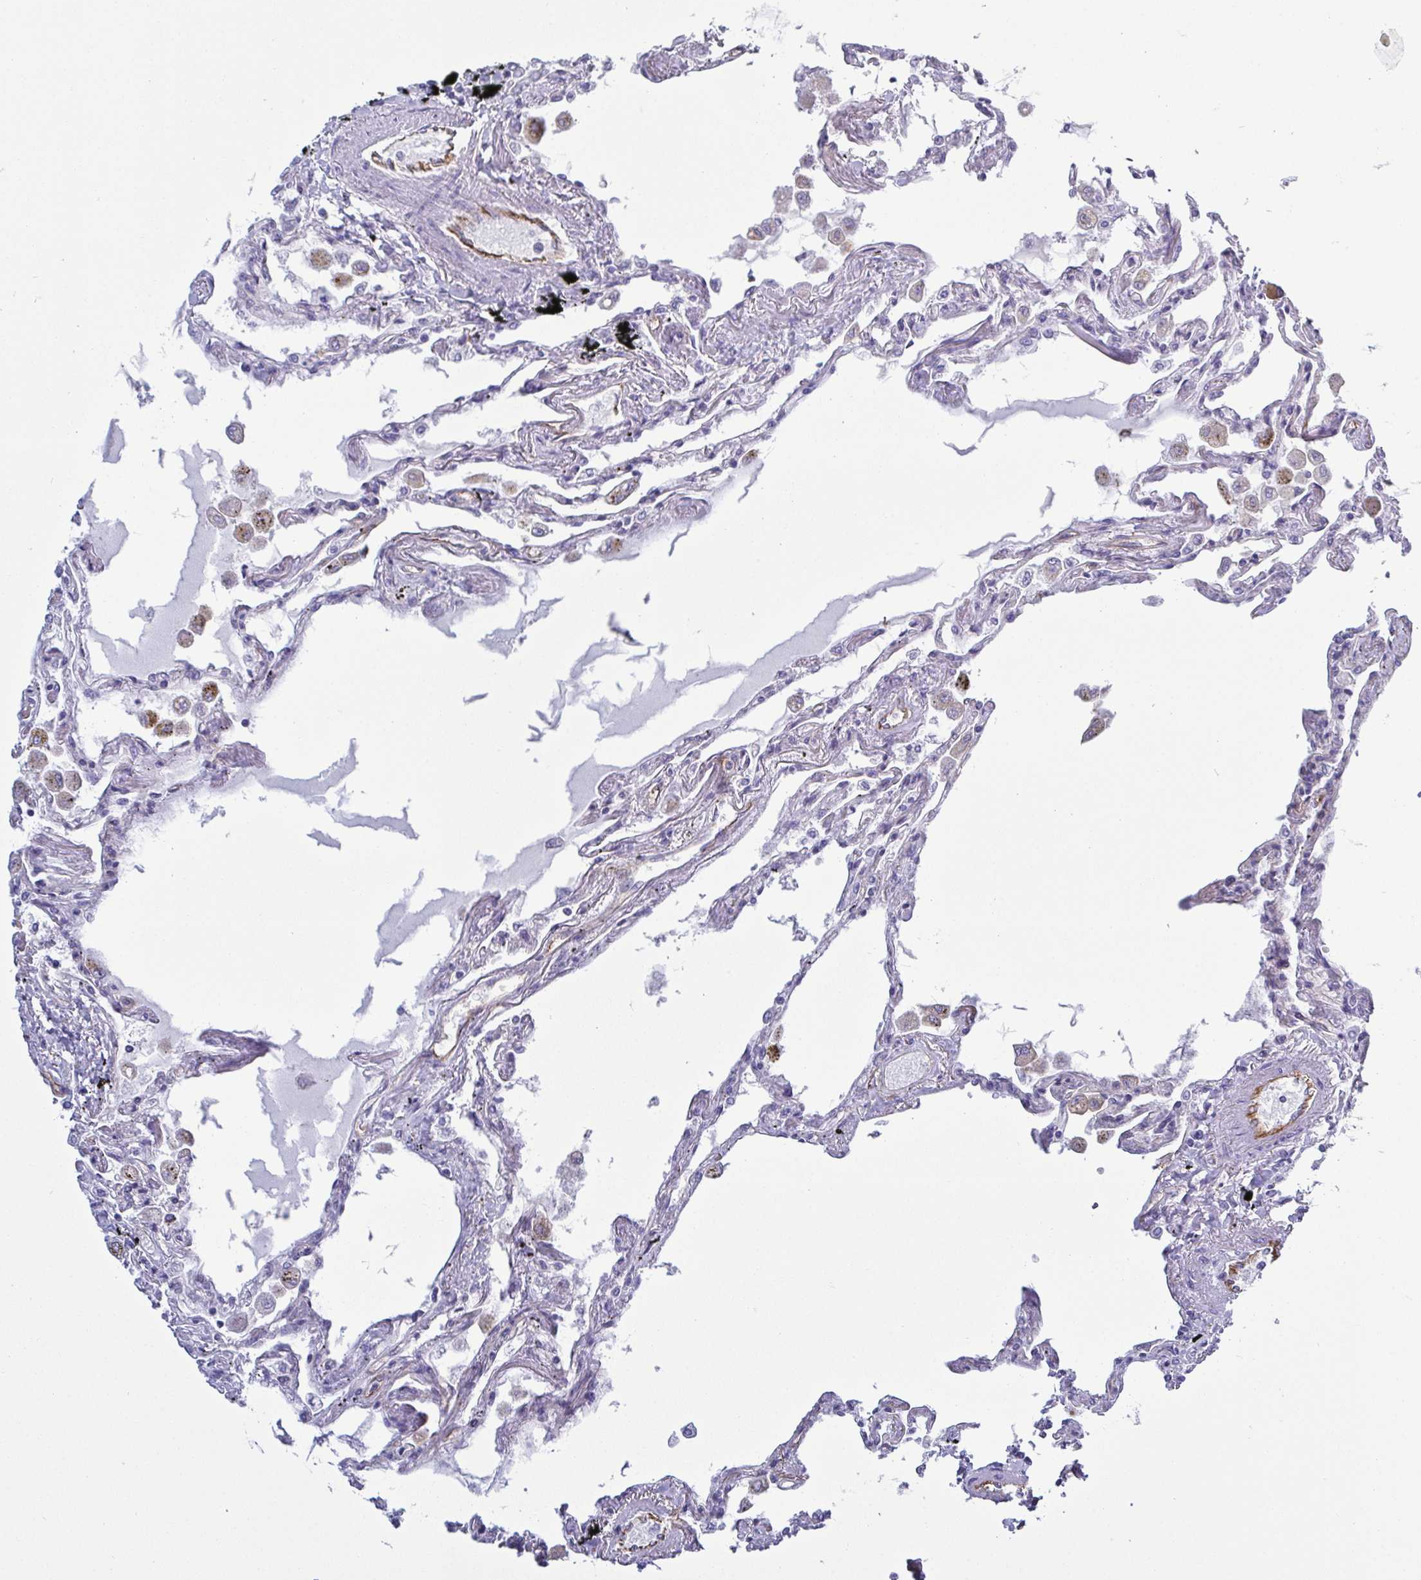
{"staining": {"intensity": "weak", "quantity": "<25%", "location": "cytoplasmic/membranous"}, "tissue": "lung", "cell_type": "Alveolar cells", "image_type": "normal", "snomed": [{"axis": "morphology", "description": "Normal tissue, NOS"}, {"axis": "morphology", "description": "Adenocarcinoma, NOS"}, {"axis": "topography", "description": "Cartilage tissue"}, {"axis": "topography", "description": "Lung"}], "caption": "Protein analysis of benign lung shows no significant expression in alveolar cells.", "gene": "LIMA1", "patient": {"sex": "female", "age": 67}}